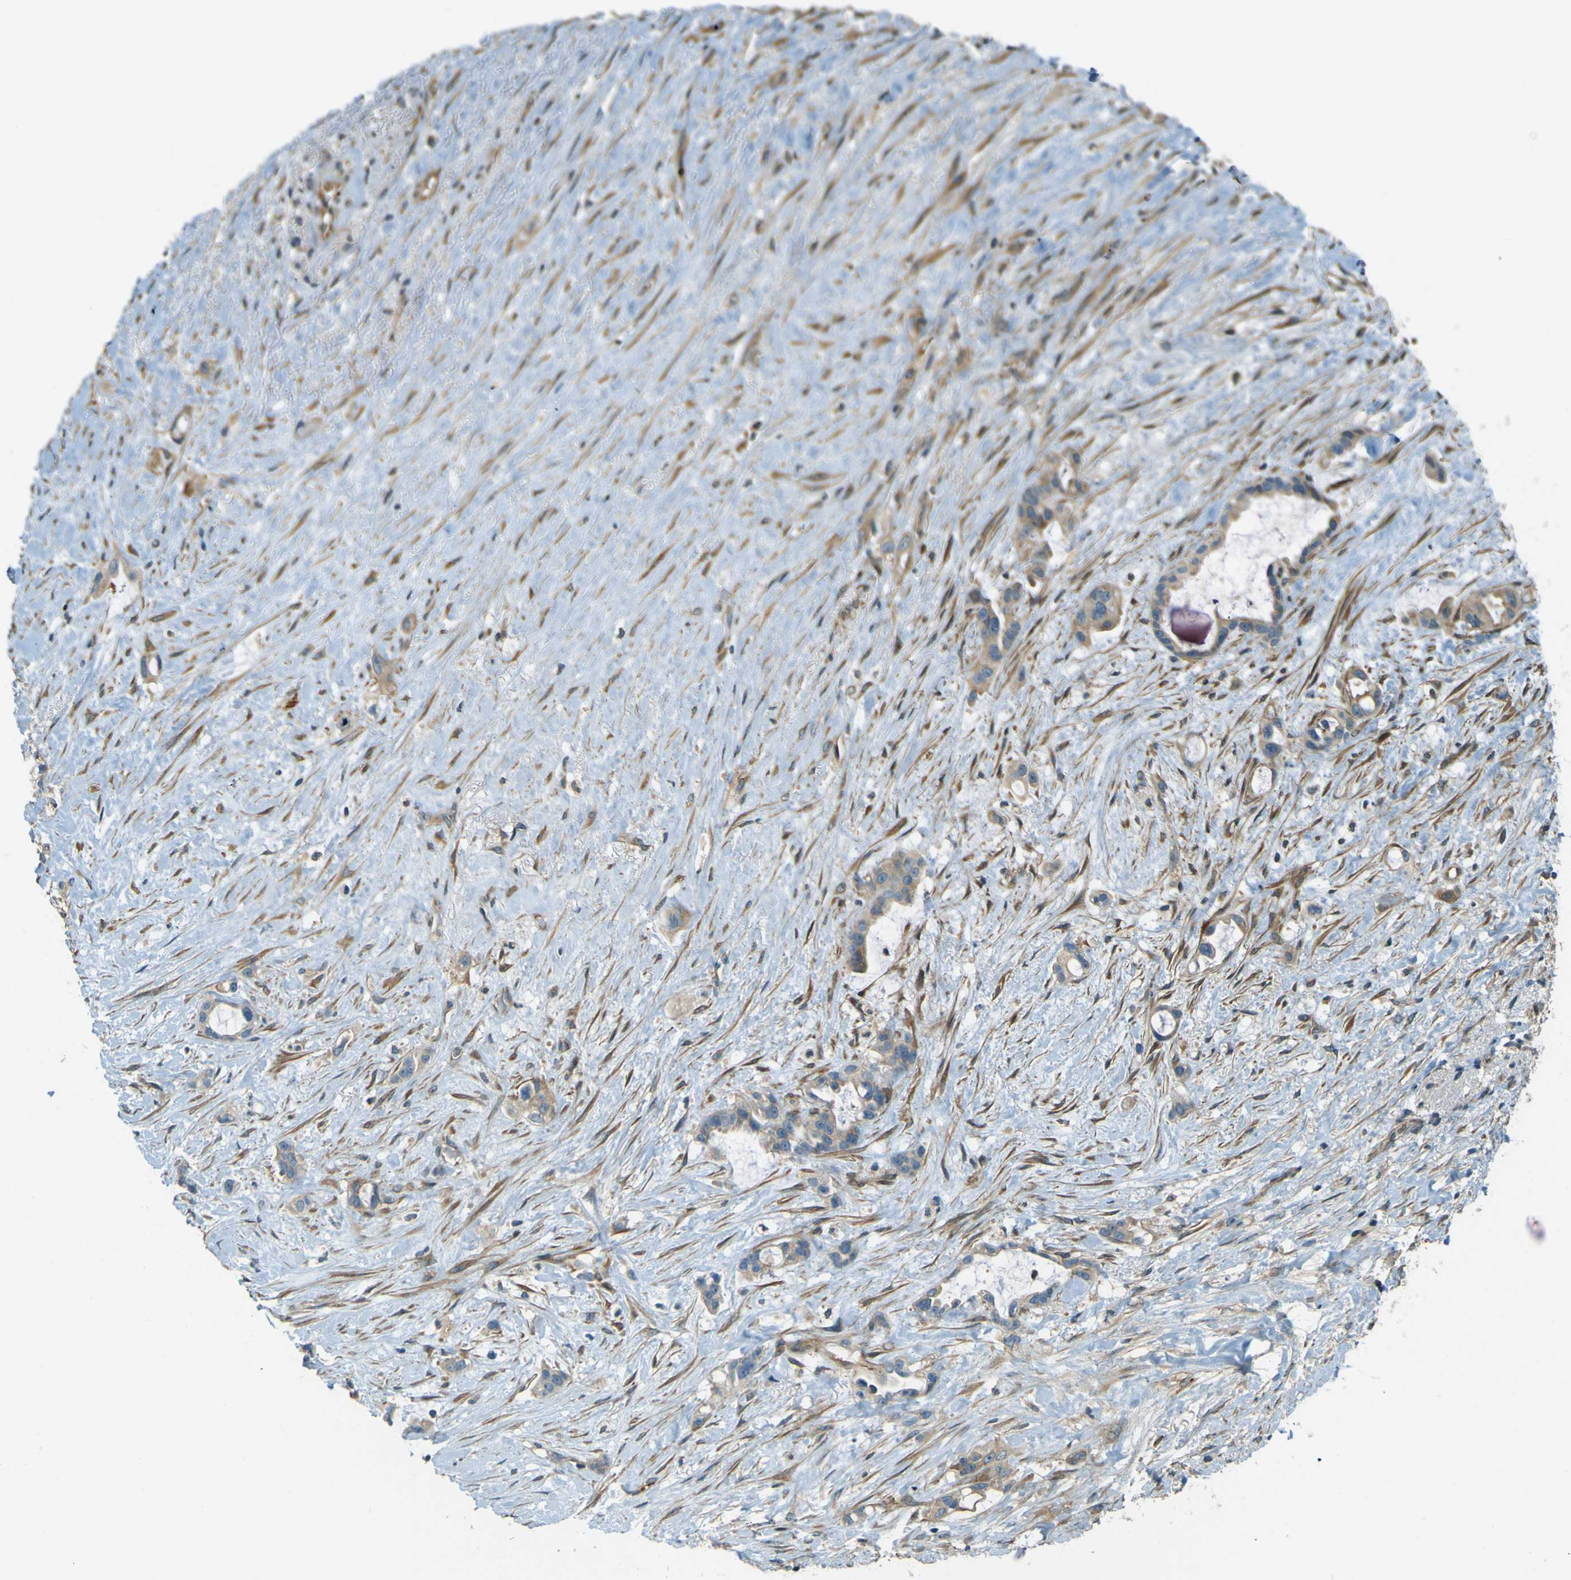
{"staining": {"intensity": "weak", "quantity": ">75%", "location": "cytoplasmic/membranous"}, "tissue": "liver cancer", "cell_type": "Tumor cells", "image_type": "cancer", "snomed": [{"axis": "morphology", "description": "Cholangiocarcinoma"}, {"axis": "topography", "description": "Liver"}], "caption": "An image showing weak cytoplasmic/membranous expression in about >75% of tumor cells in liver cancer, as visualized by brown immunohistochemical staining.", "gene": "LPCAT1", "patient": {"sex": "female", "age": 65}}